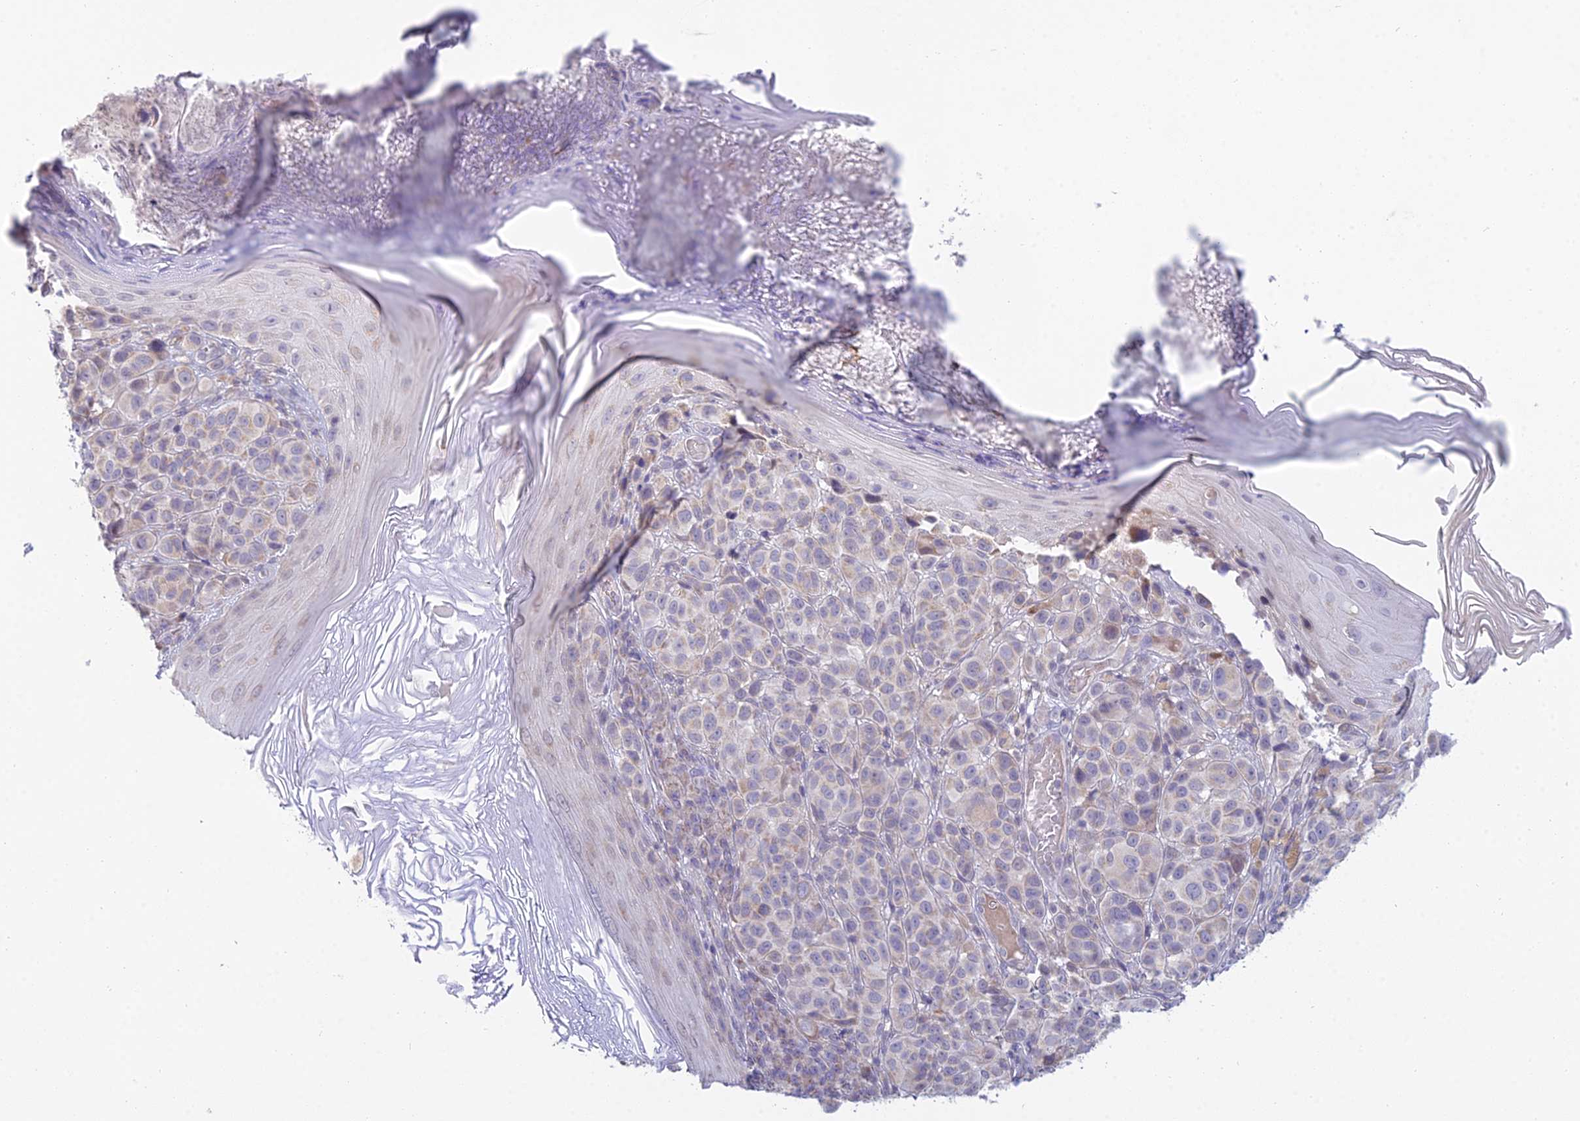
{"staining": {"intensity": "weak", "quantity": "<25%", "location": "cytoplasmic/membranous"}, "tissue": "melanoma", "cell_type": "Tumor cells", "image_type": "cancer", "snomed": [{"axis": "morphology", "description": "Malignant melanoma, NOS"}, {"axis": "topography", "description": "Skin"}], "caption": "Histopathology image shows no significant protein expression in tumor cells of malignant melanoma.", "gene": "CFAP206", "patient": {"sex": "male", "age": 38}}